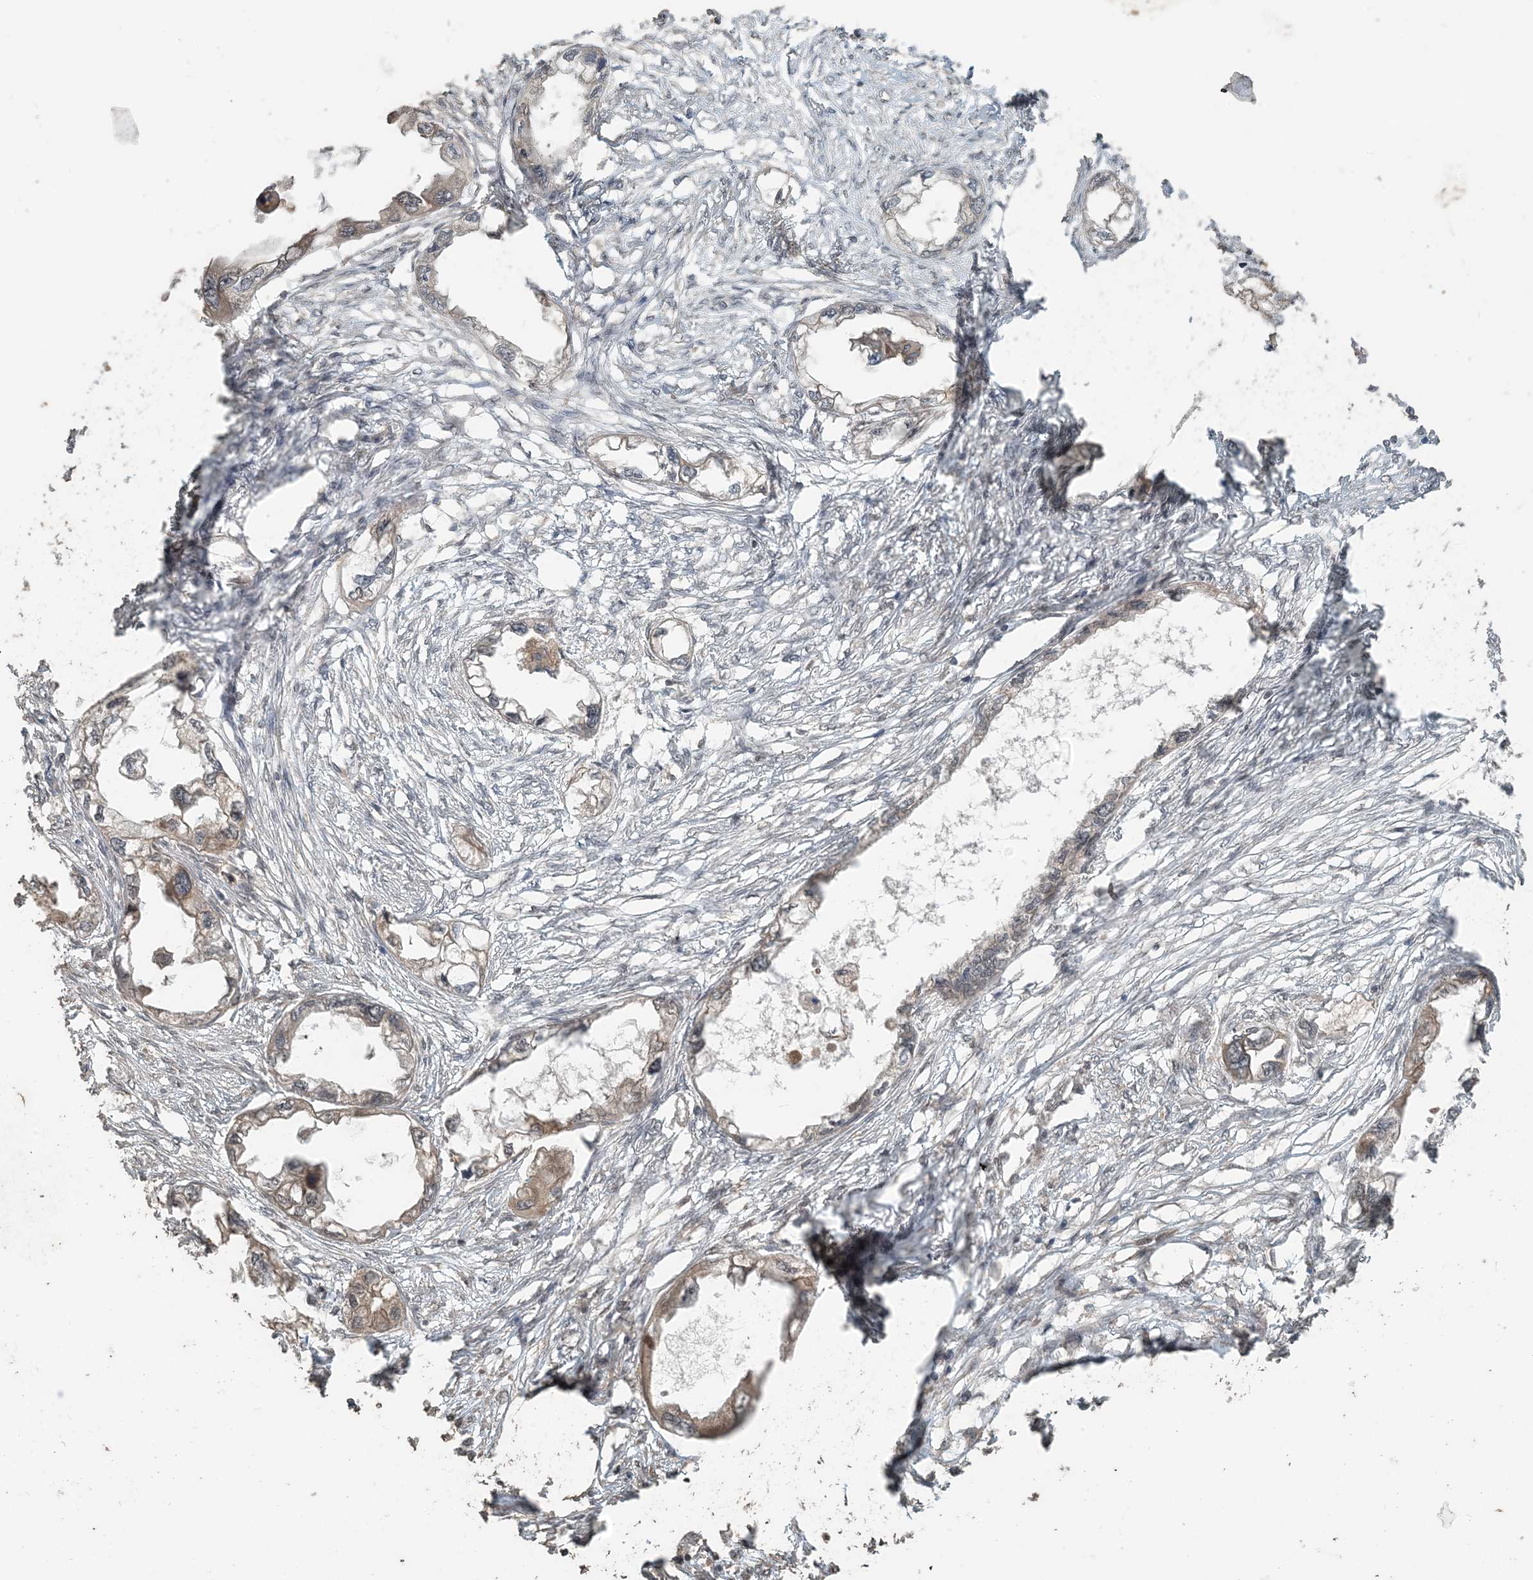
{"staining": {"intensity": "weak", "quantity": "25%-75%", "location": "cytoplasmic/membranous"}, "tissue": "endometrial cancer", "cell_type": "Tumor cells", "image_type": "cancer", "snomed": [{"axis": "morphology", "description": "Adenocarcinoma, NOS"}, {"axis": "morphology", "description": "Adenocarcinoma, metastatic, NOS"}, {"axis": "topography", "description": "Adipose tissue"}, {"axis": "topography", "description": "Endometrium"}], "caption": "Protein expression analysis of endometrial adenocarcinoma exhibits weak cytoplasmic/membranous expression in about 25%-75% of tumor cells. (DAB IHC with brightfield microscopy, high magnification).", "gene": "ZC3H12A", "patient": {"sex": "female", "age": 67}}